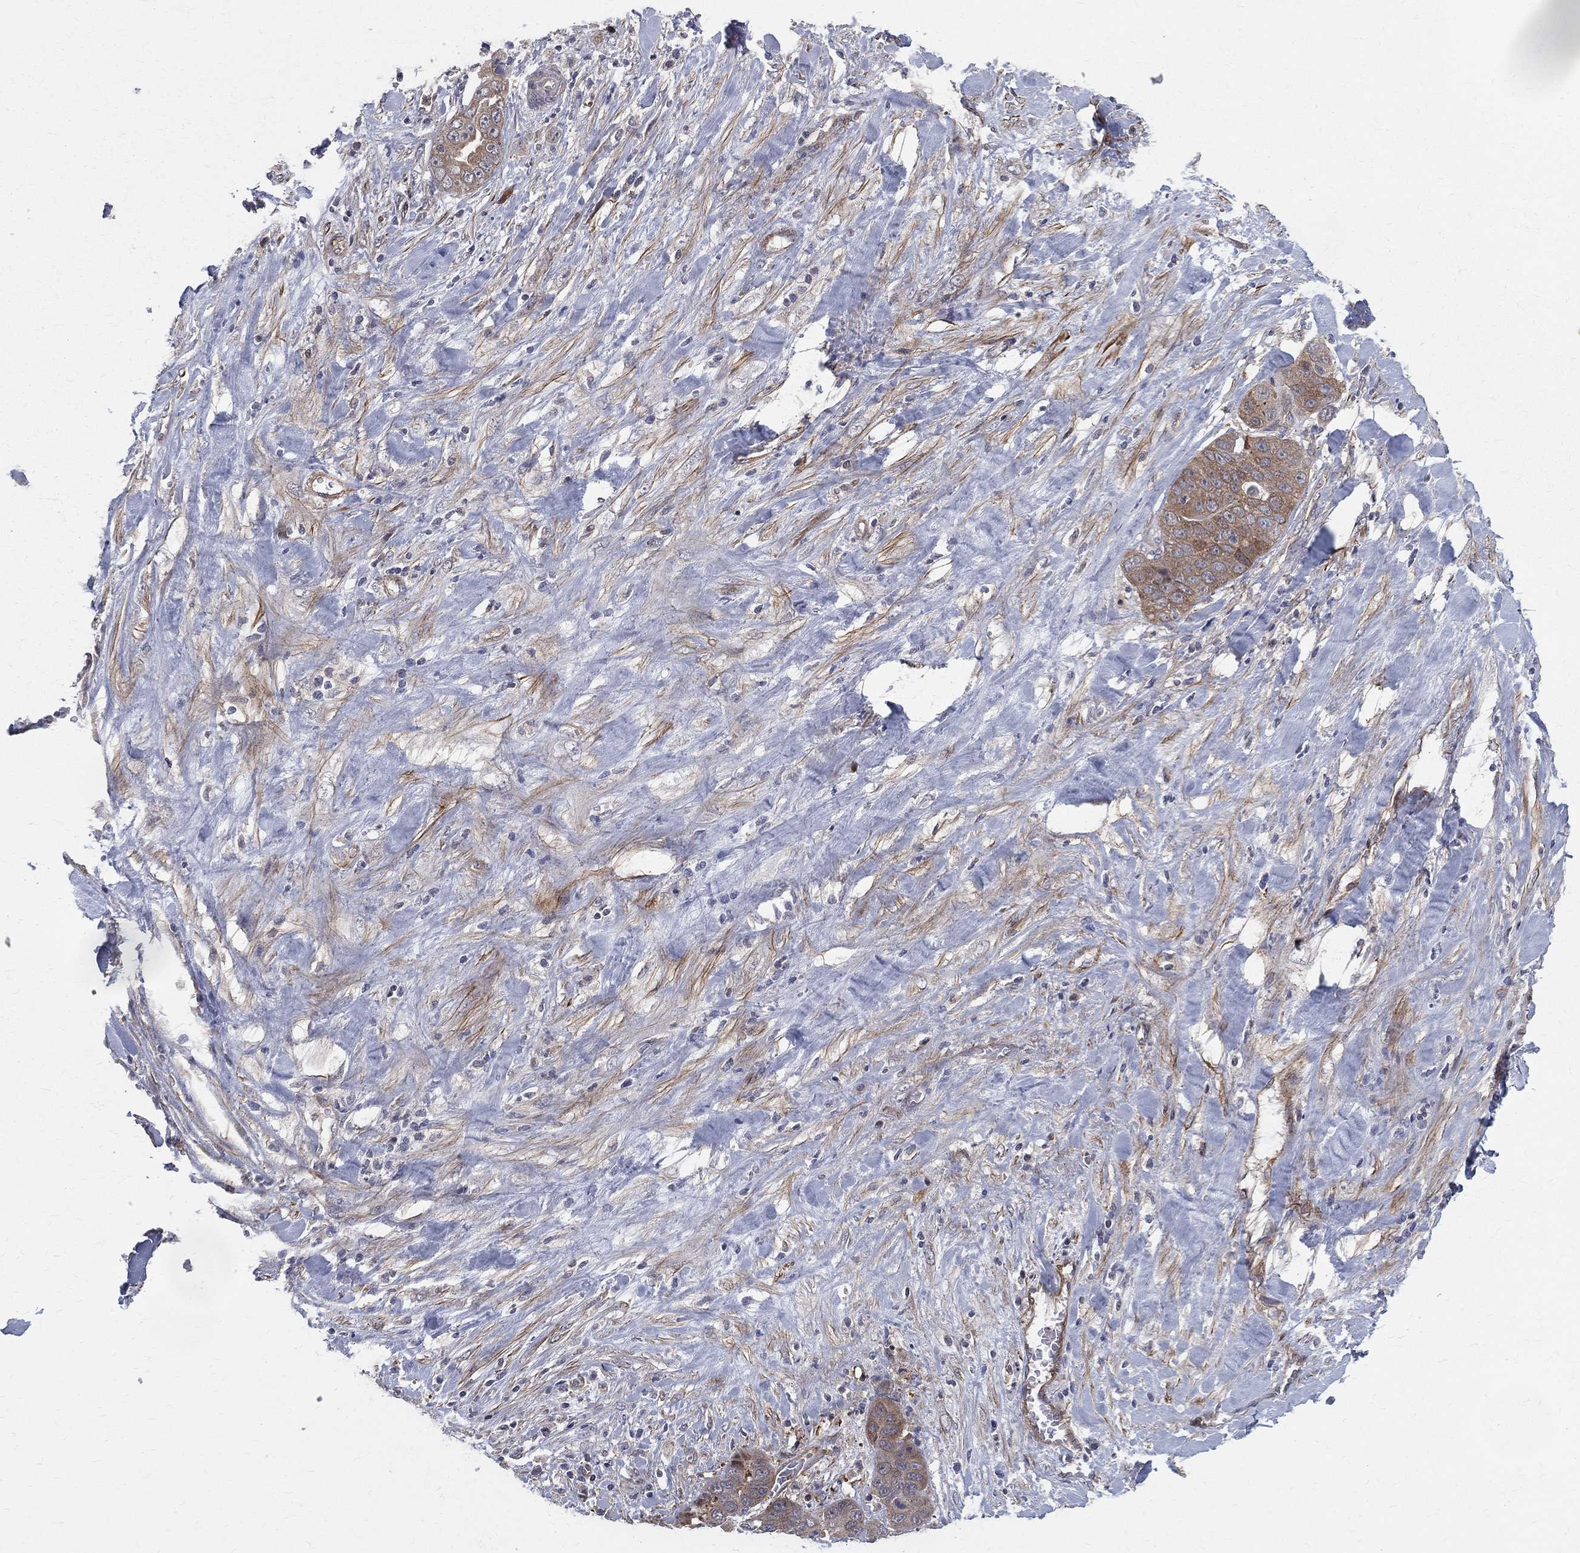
{"staining": {"intensity": "moderate", "quantity": ">75%", "location": "cytoplasmic/membranous"}, "tissue": "liver cancer", "cell_type": "Tumor cells", "image_type": "cancer", "snomed": [{"axis": "morphology", "description": "Cholangiocarcinoma"}, {"axis": "topography", "description": "Liver"}], "caption": "Moderate cytoplasmic/membranous positivity is appreciated in approximately >75% of tumor cells in liver cancer (cholangiocarcinoma). (brown staining indicates protein expression, while blue staining denotes nuclei).", "gene": "POMZP3", "patient": {"sex": "female", "age": 52}}